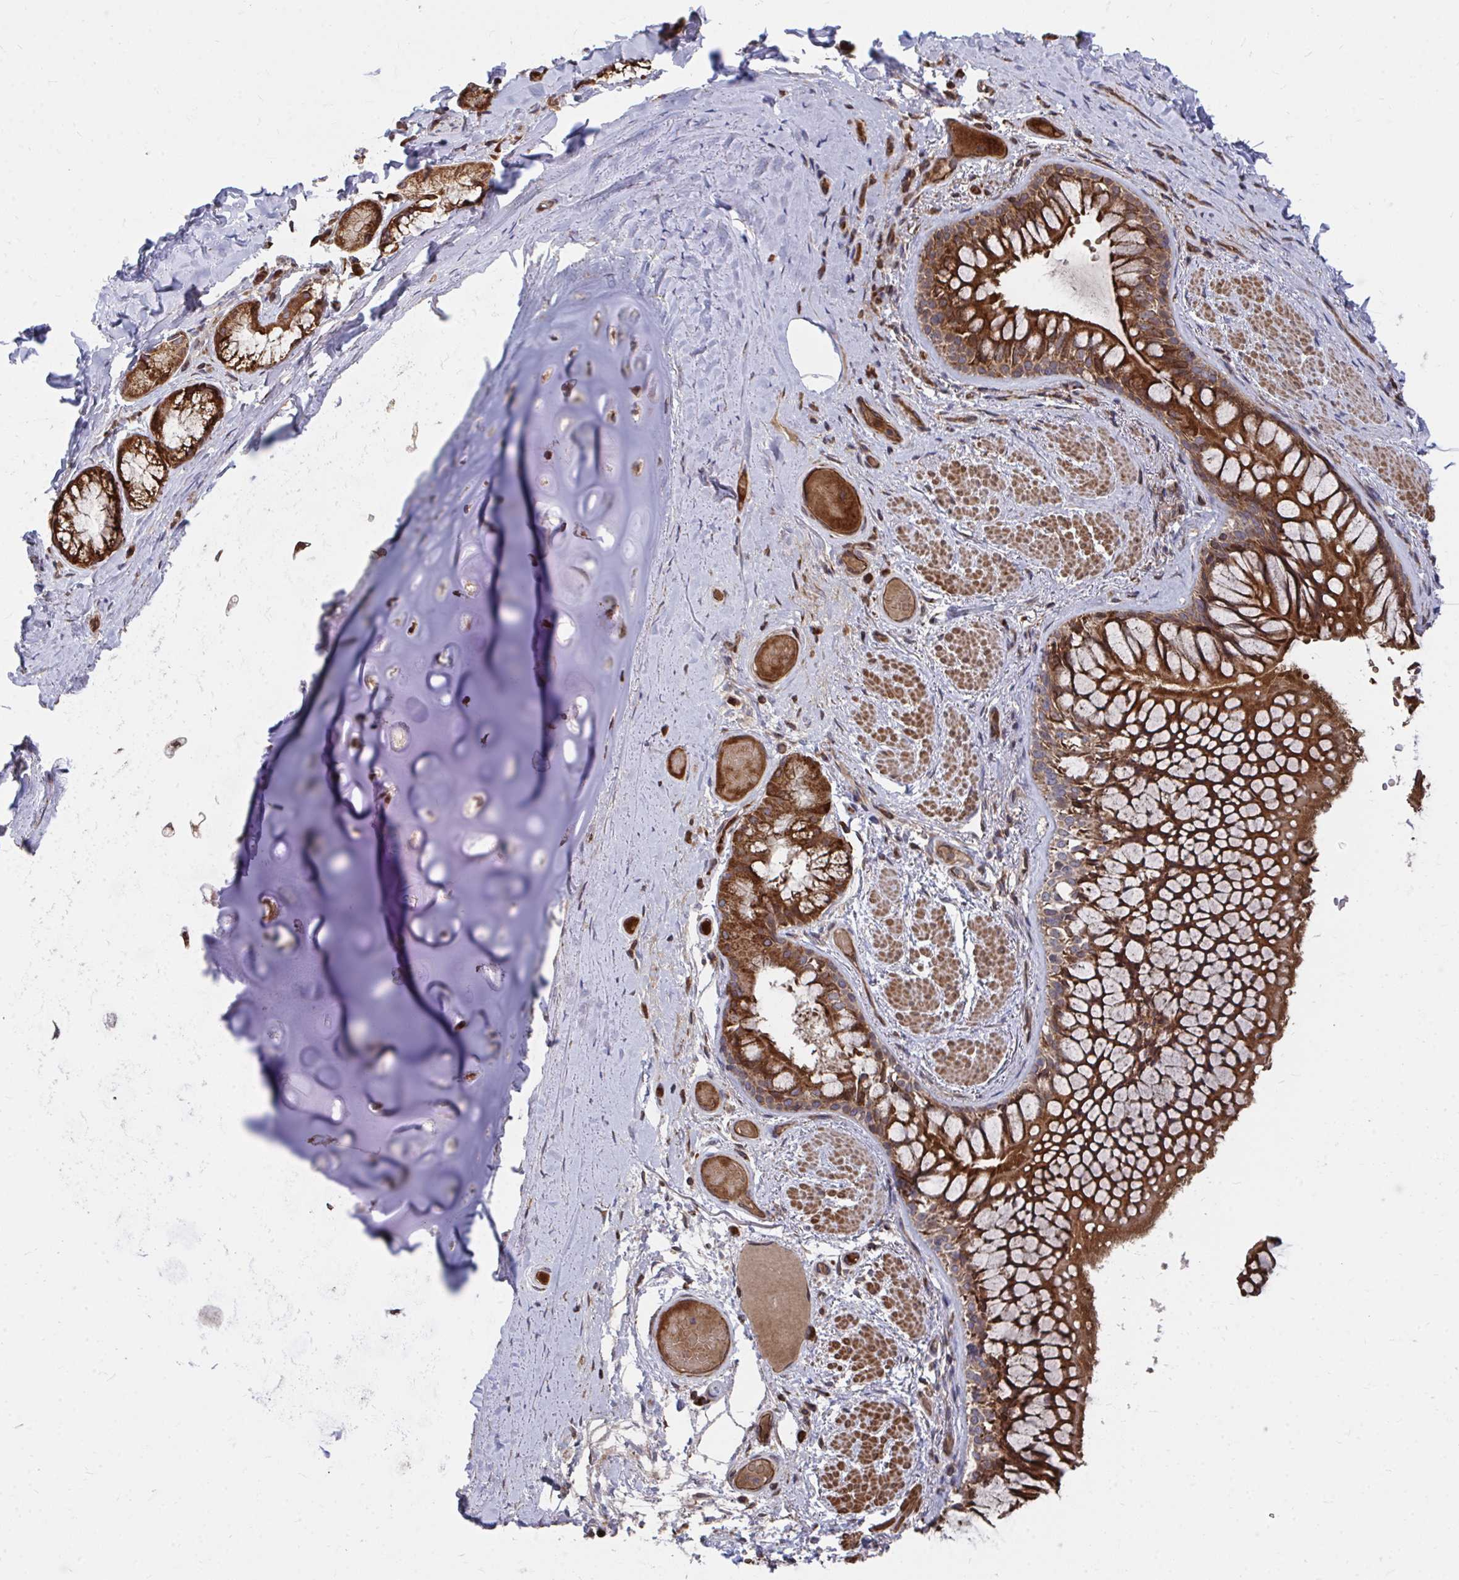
{"staining": {"intensity": "moderate", "quantity": ">75%", "location": "cytoplasmic/membranous"}, "tissue": "soft tissue", "cell_type": "Chondrocytes", "image_type": "normal", "snomed": [{"axis": "morphology", "description": "Normal tissue, NOS"}, {"axis": "topography", "description": "Cartilage tissue"}, {"axis": "topography", "description": "Bronchus"}], "caption": "This image displays normal soft tissue stained with IHC to label a protein in brown. The cytoplasmic/membranous of chondrocytes show moderate positivity for the protein. Nuclei are counter-stained blue.", "gene": "FAM89A", "patient": {"sex": "male", "age": 64}}